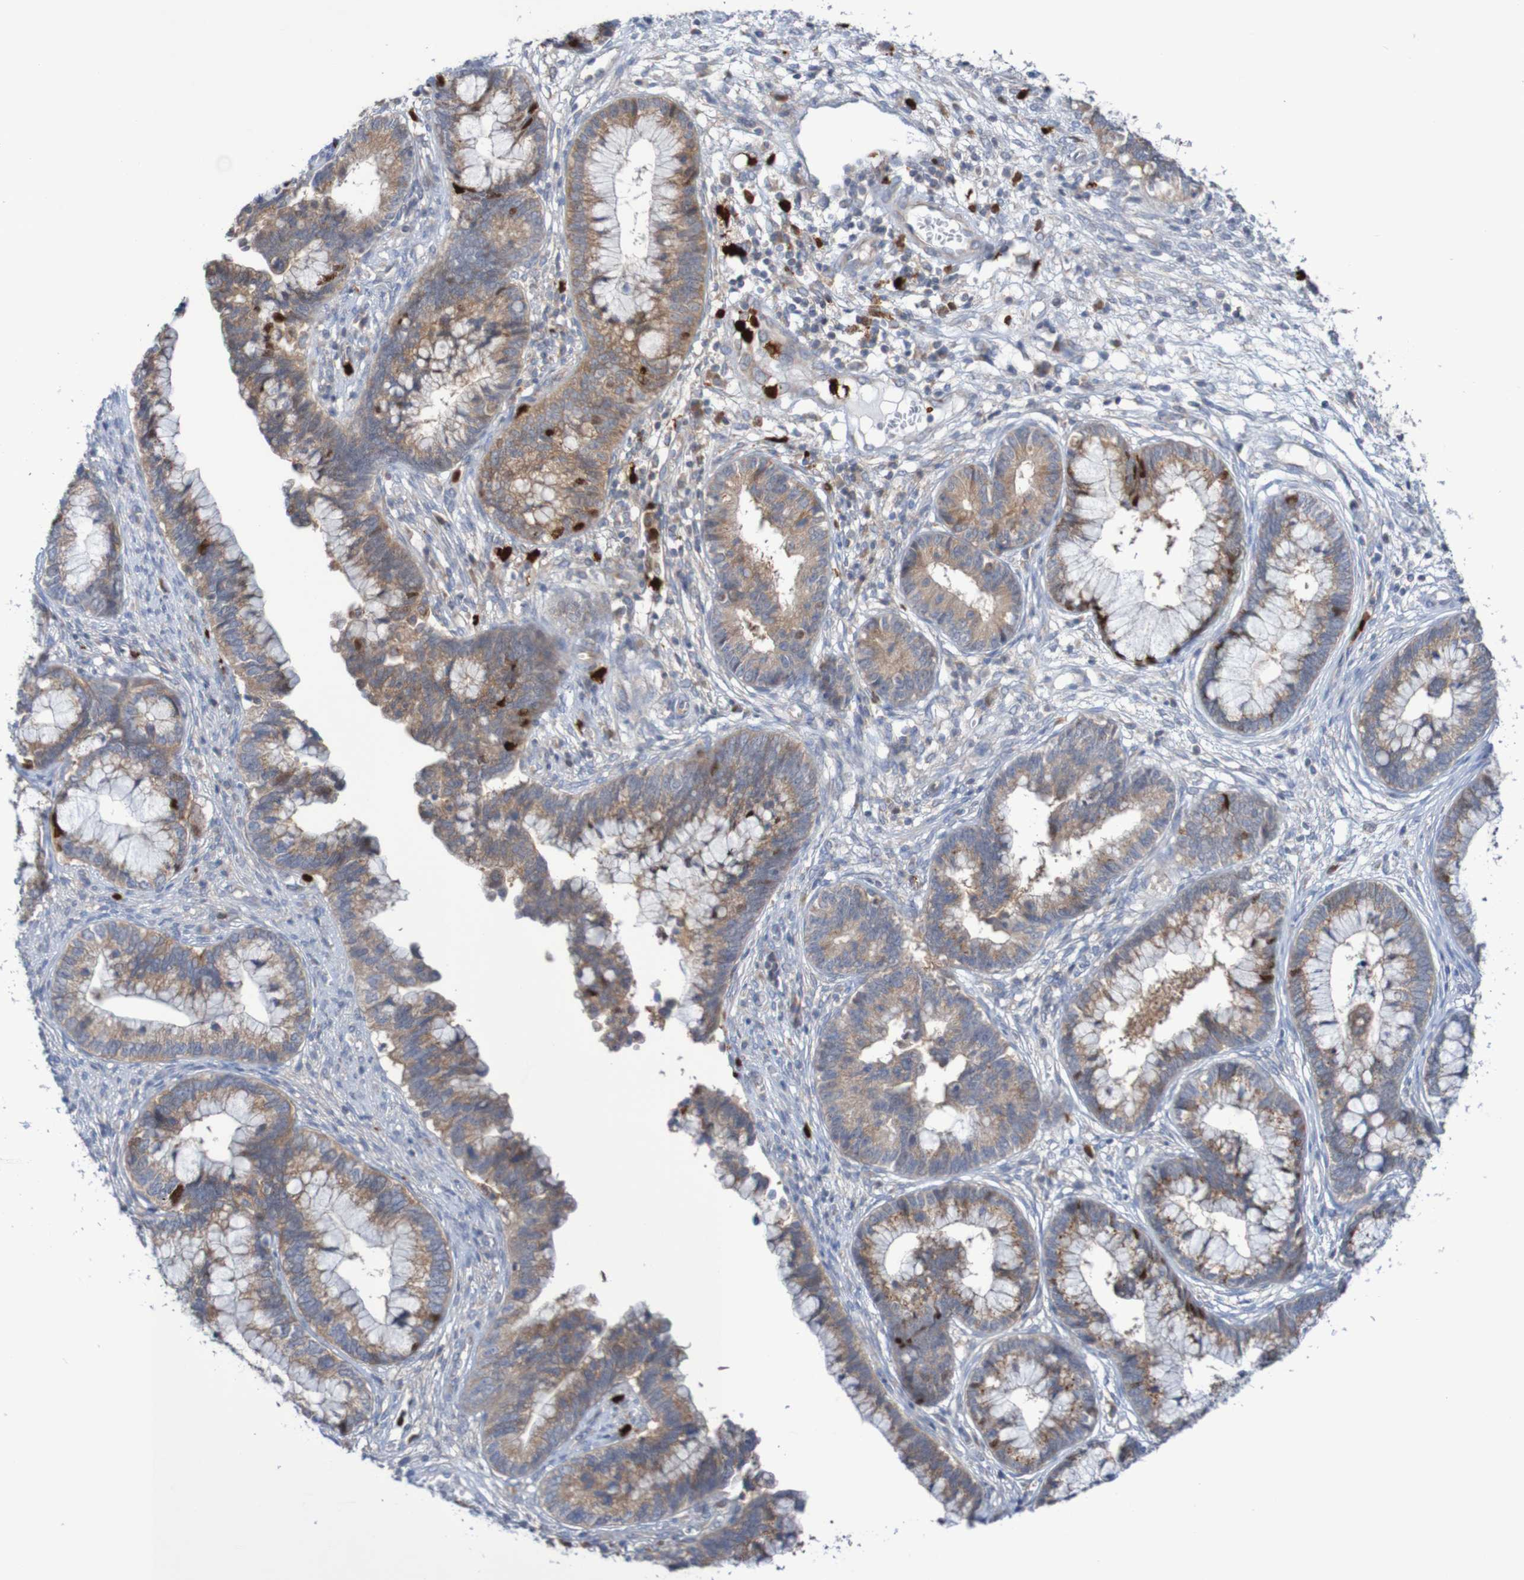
{"staining": {"intensity": "weak", "quantity": ">75%", "location": "cytoplasmic/membranous"}, "tissue": "cervical cancer", "cell_type": "Tumor cells", "image_type": "cancer", "snomed": [{"axis": "morphology", "description": "Adenocarcinoma, NOS"}, {"axis": "topography", "description": "Cervix"}], "caption": "A low amount of weak cytoplasmic/membranous positivity is identified in about >75% of tumor cells in adenocarcinoma (cervical) tissue.", "gene": "PARP4", "patient": {"sex": "female", "age": 44}}